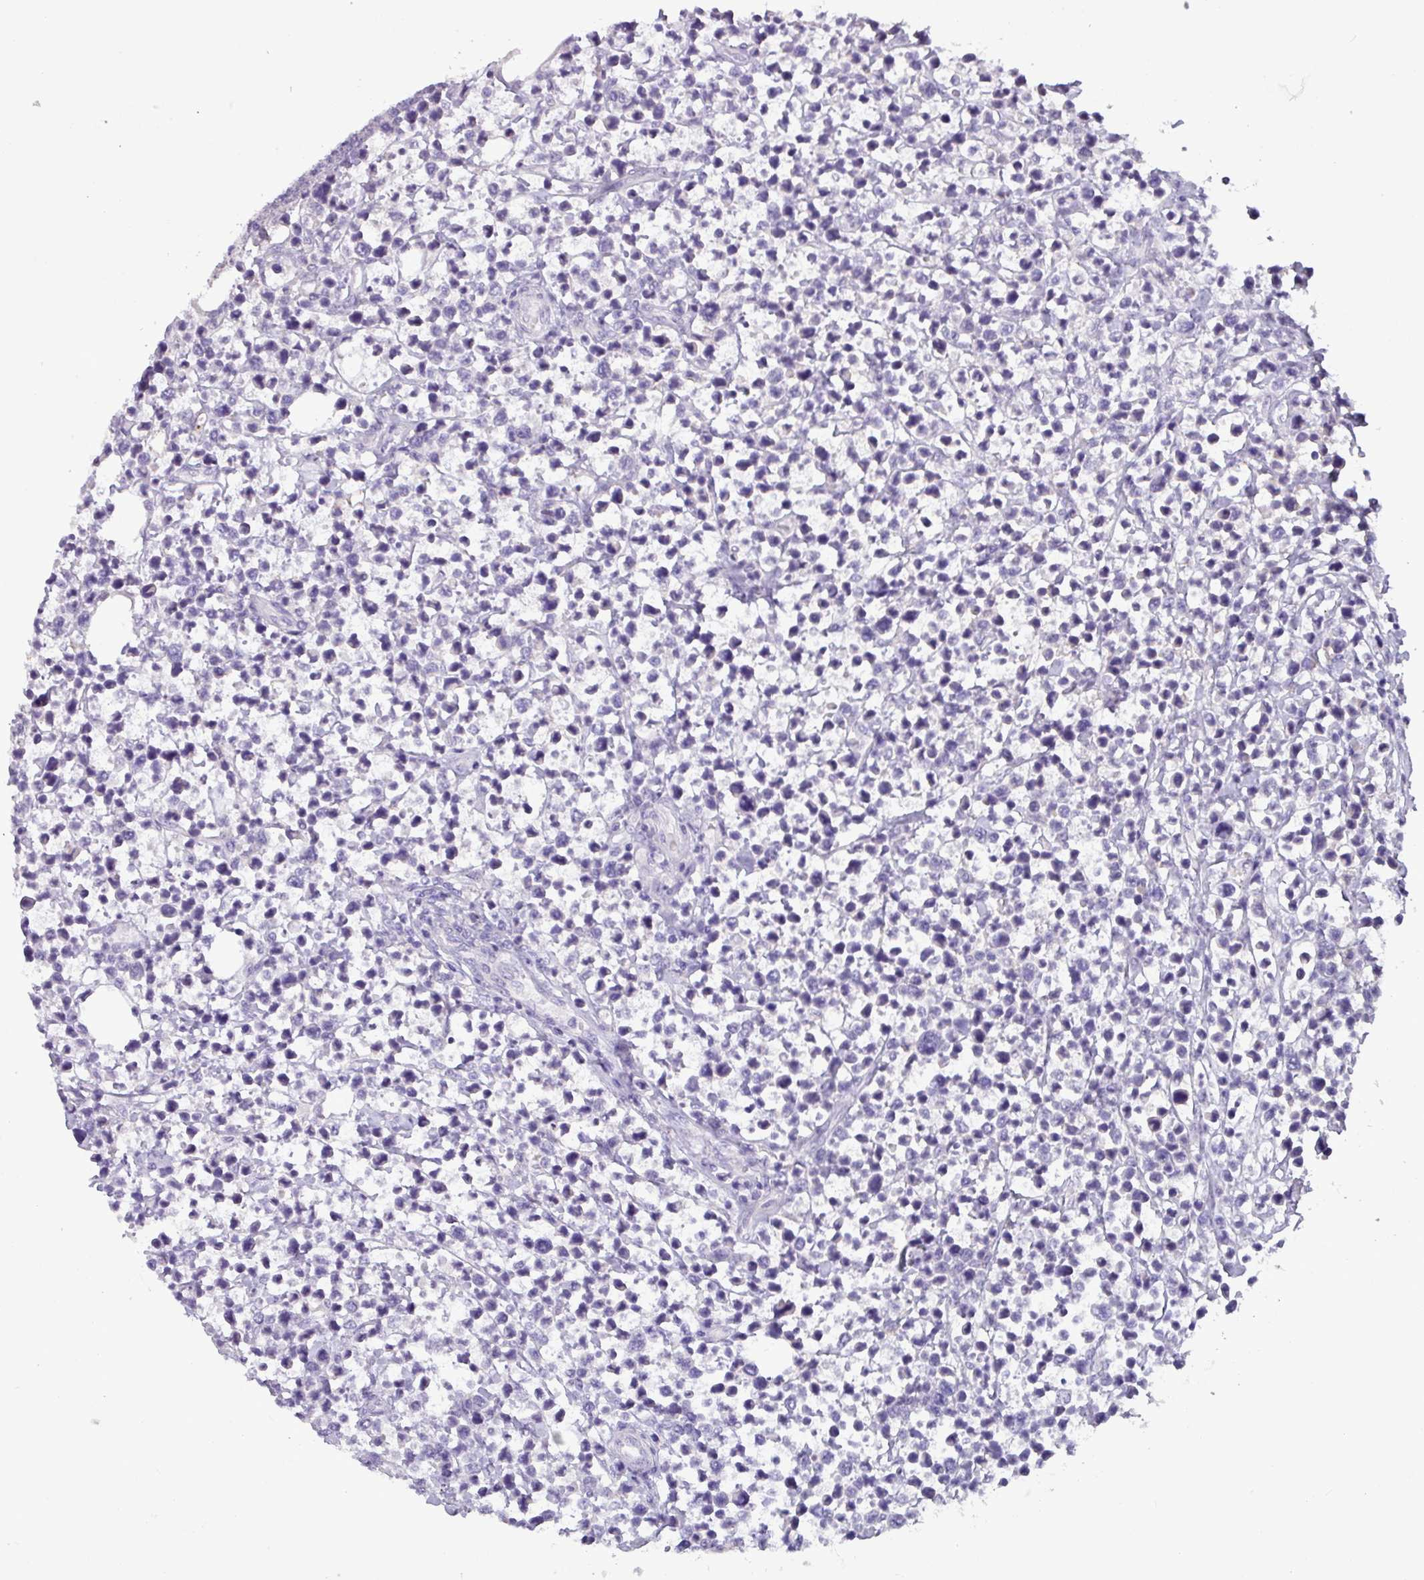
{"staining": {"intensity": "negative", "quantity": "none", "location": "none"}, "tissue": "lymphoma", "cell_type": "Tumor cells", "image_type": "cancer", "snomed": [{"axis": "morphology", "description": "Malignant lymphoma, non-Hodgkin's type, Low grade"}, {"axis": "topography", "description": "Lymph node"}], "caption": "This photomicrograph is of malignant lymphoma, non-Hodgkin's type (low-grade) stained with immunohistochemistry to label a protein in brown with the nuclei are counter-stained blue. There is no staining in tumor cells.", "gene": "PNLDC1", "patient": {"sex": "male", "age": 60}}